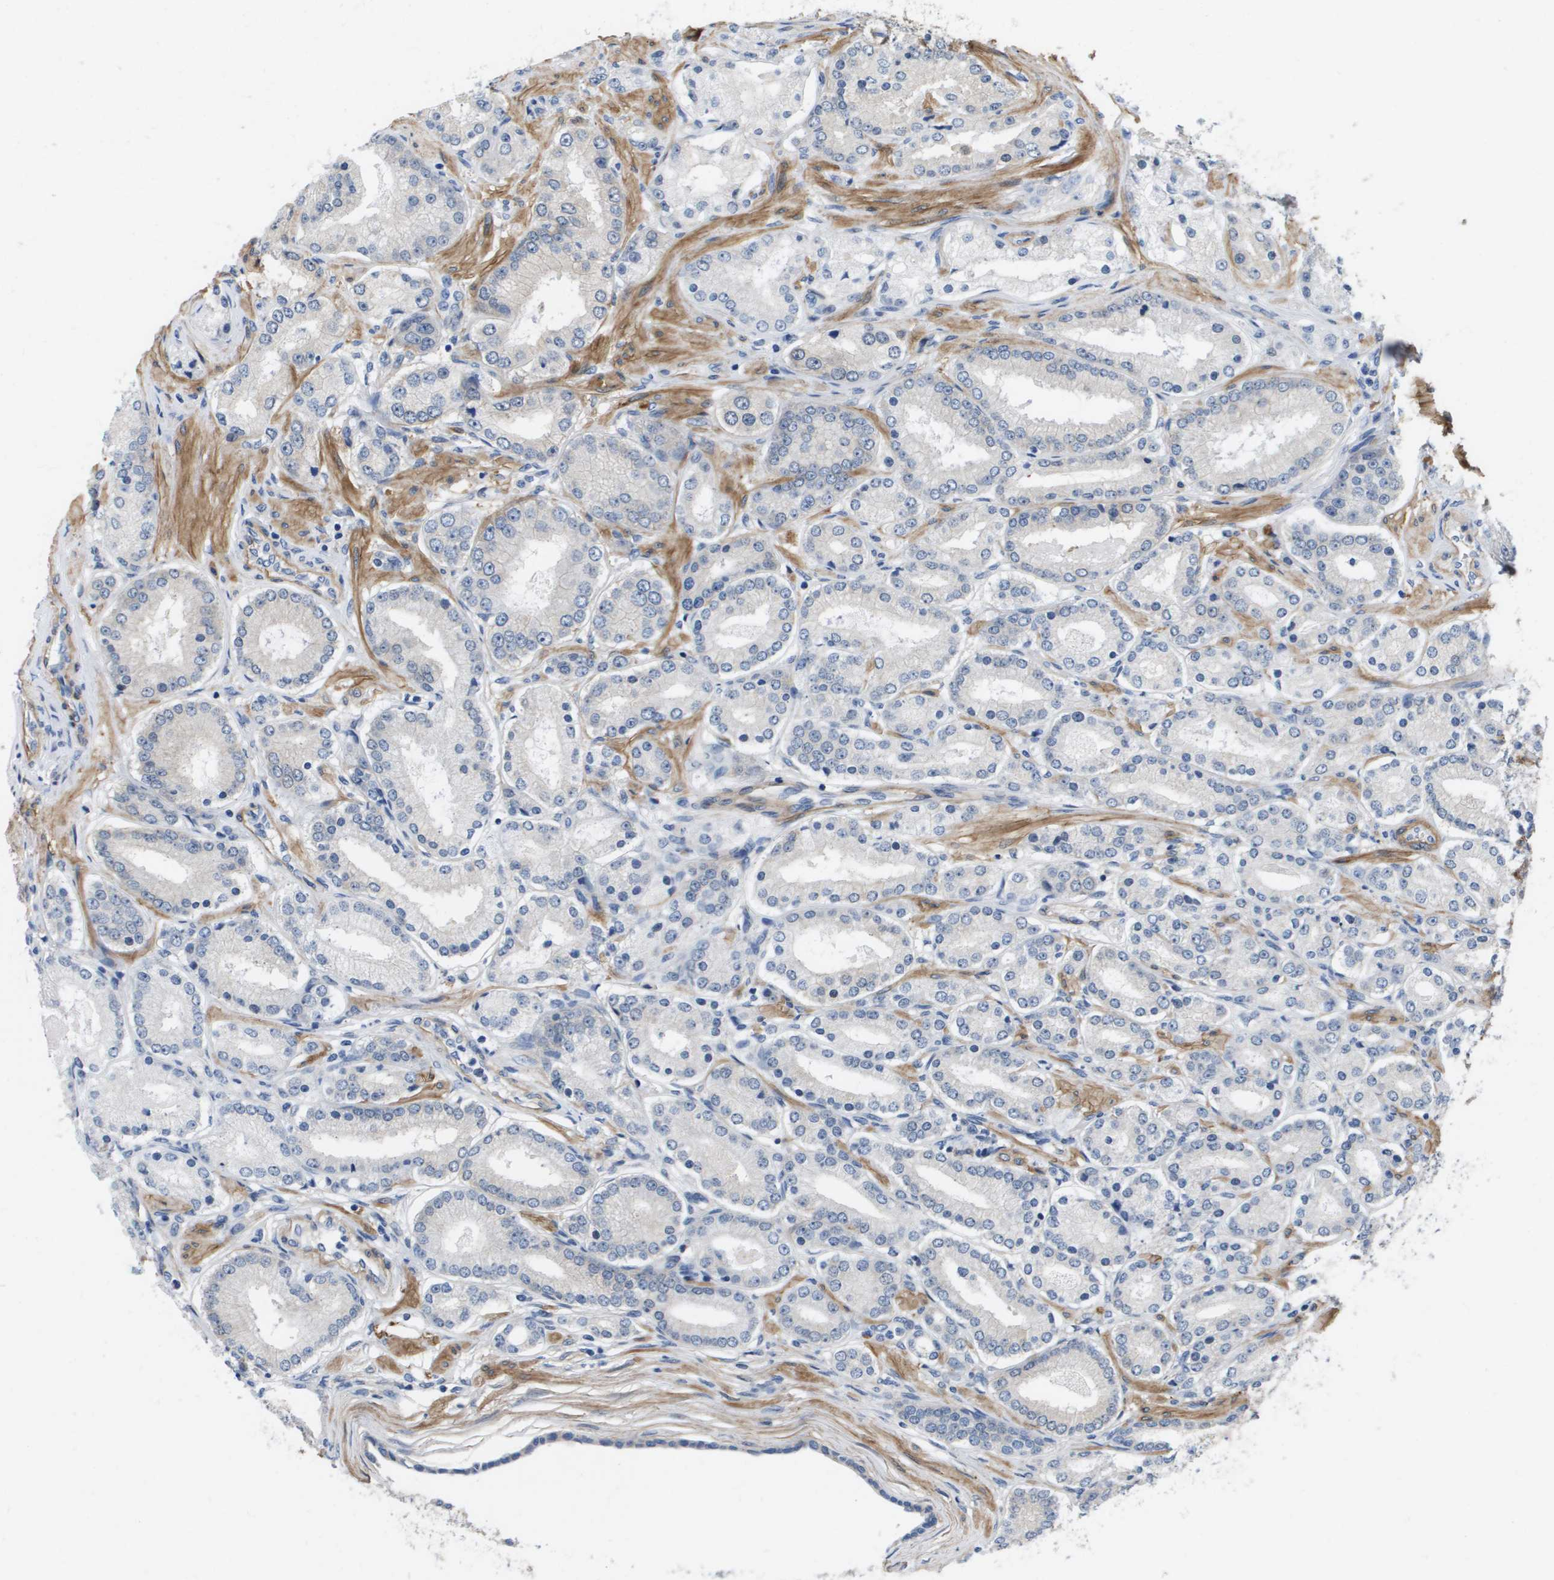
{"staining": {"intensity": "negative", "quantity": "none", "location": "none"}, "tissue": "prostate cancer", "cell_type": "Tumor cells", "image_type": "cancer", "snomed": [{"axis": "morphology", "description": "Adenocarcinoma, Low grade"}, {"axis": "topography", "description": "Prostate"}], "caption": "Tumor cells show no significant protein staining in prostate cancer (low-grade adenocarcinoma).", "gene": "LPP", "patient": {"sex": "male", "age": 63}}